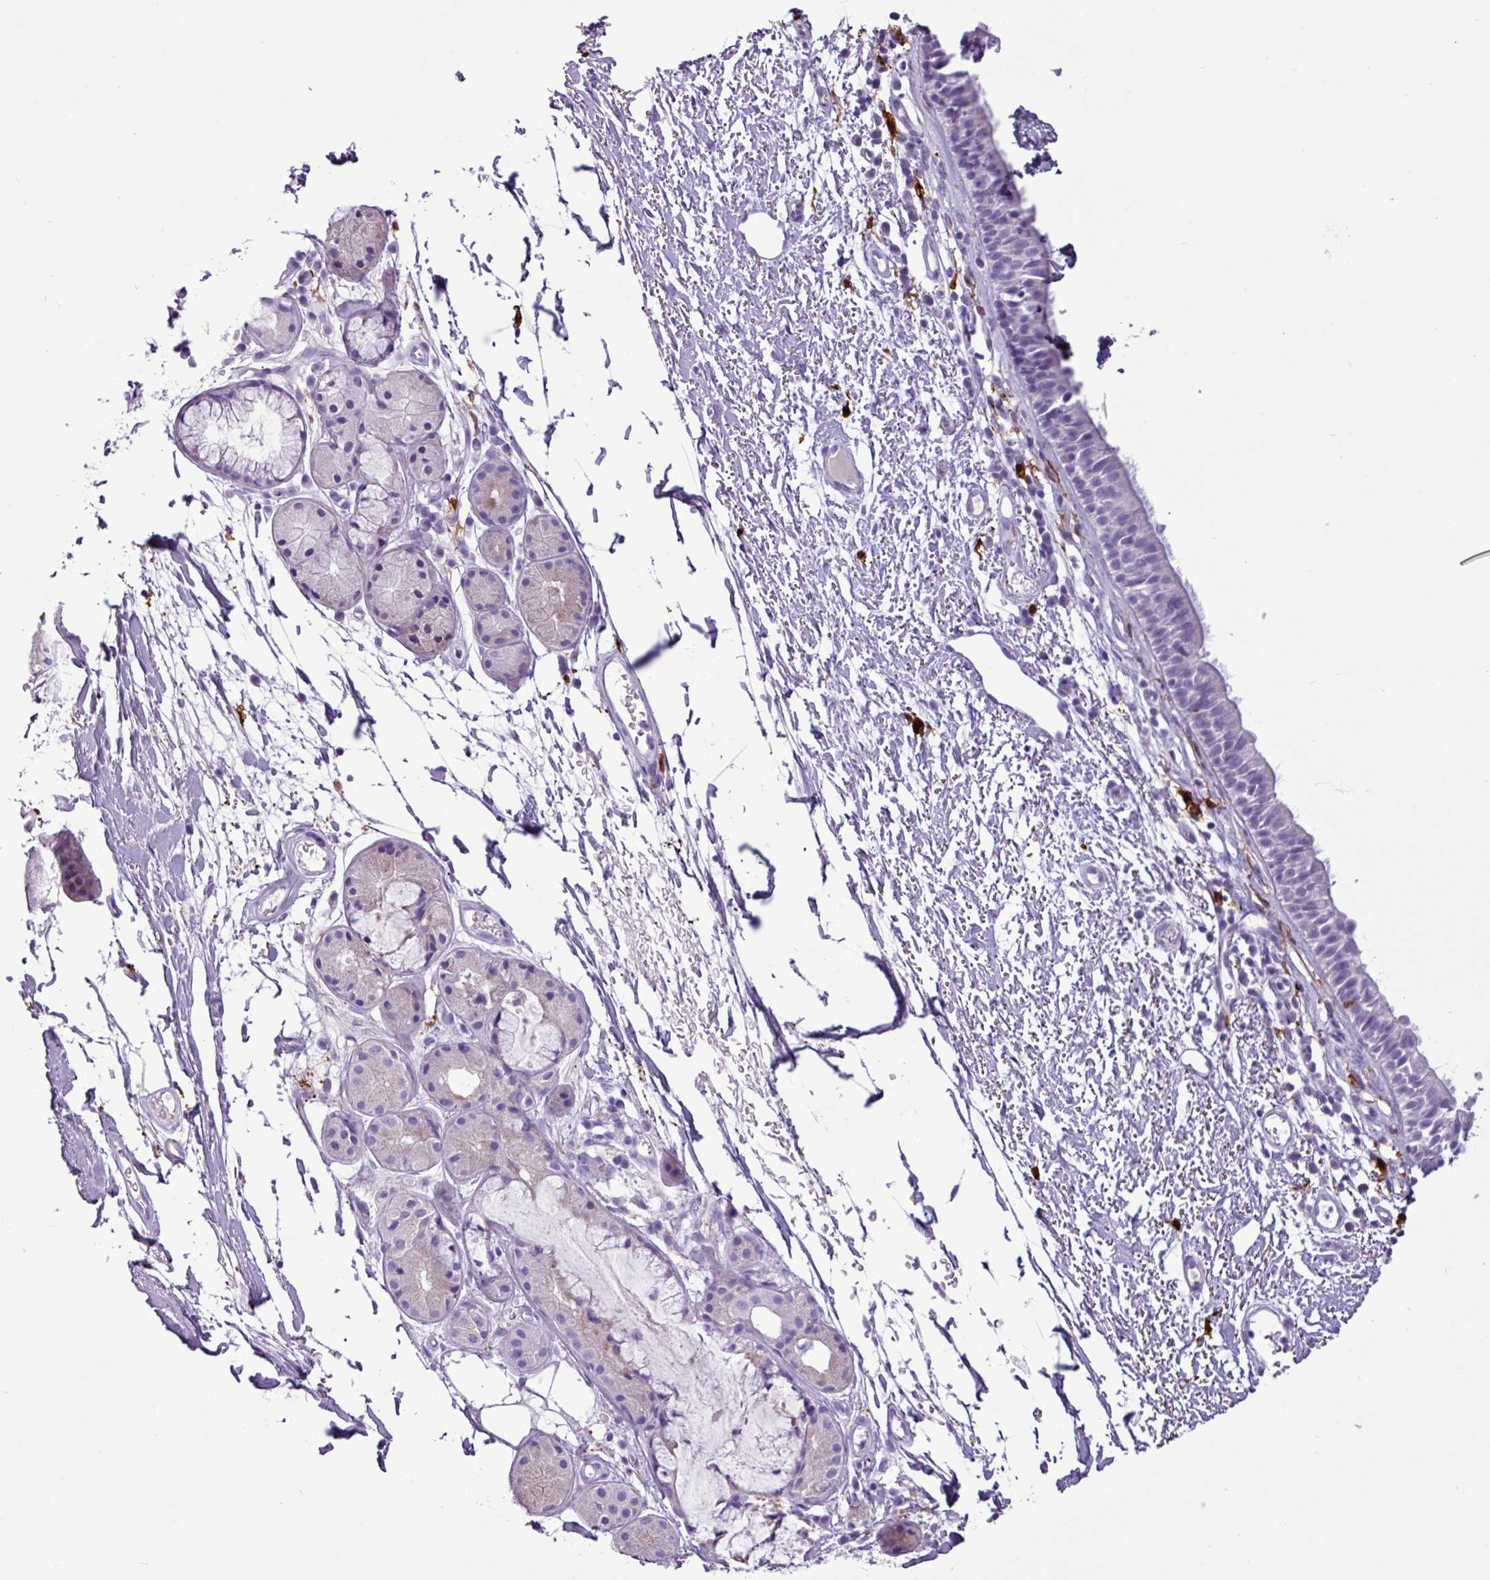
{"staining": {"intensity": "negative", "quantity": "none", "location": "none"}, "tissue": "nasopharynx", "cell_type": "Respiratory epithelial cells", "image_type": "normal", "snomed": [{"axis": "morphology", "description": "Normal tissue, NOS"}, {"axis": "topography", "description": "Cartilage tissue"}, {"axis": "topography", "description": "Nasopharynx"}], "caption": "DAB (3,3'-diaminobenzidine) immunohistochemical staining of normal human nasopharynx shows no significant positivity in respiratory epithelial cells.", "gene": "TMEM200C", "patient": {"sex": "male", "age": 56}}